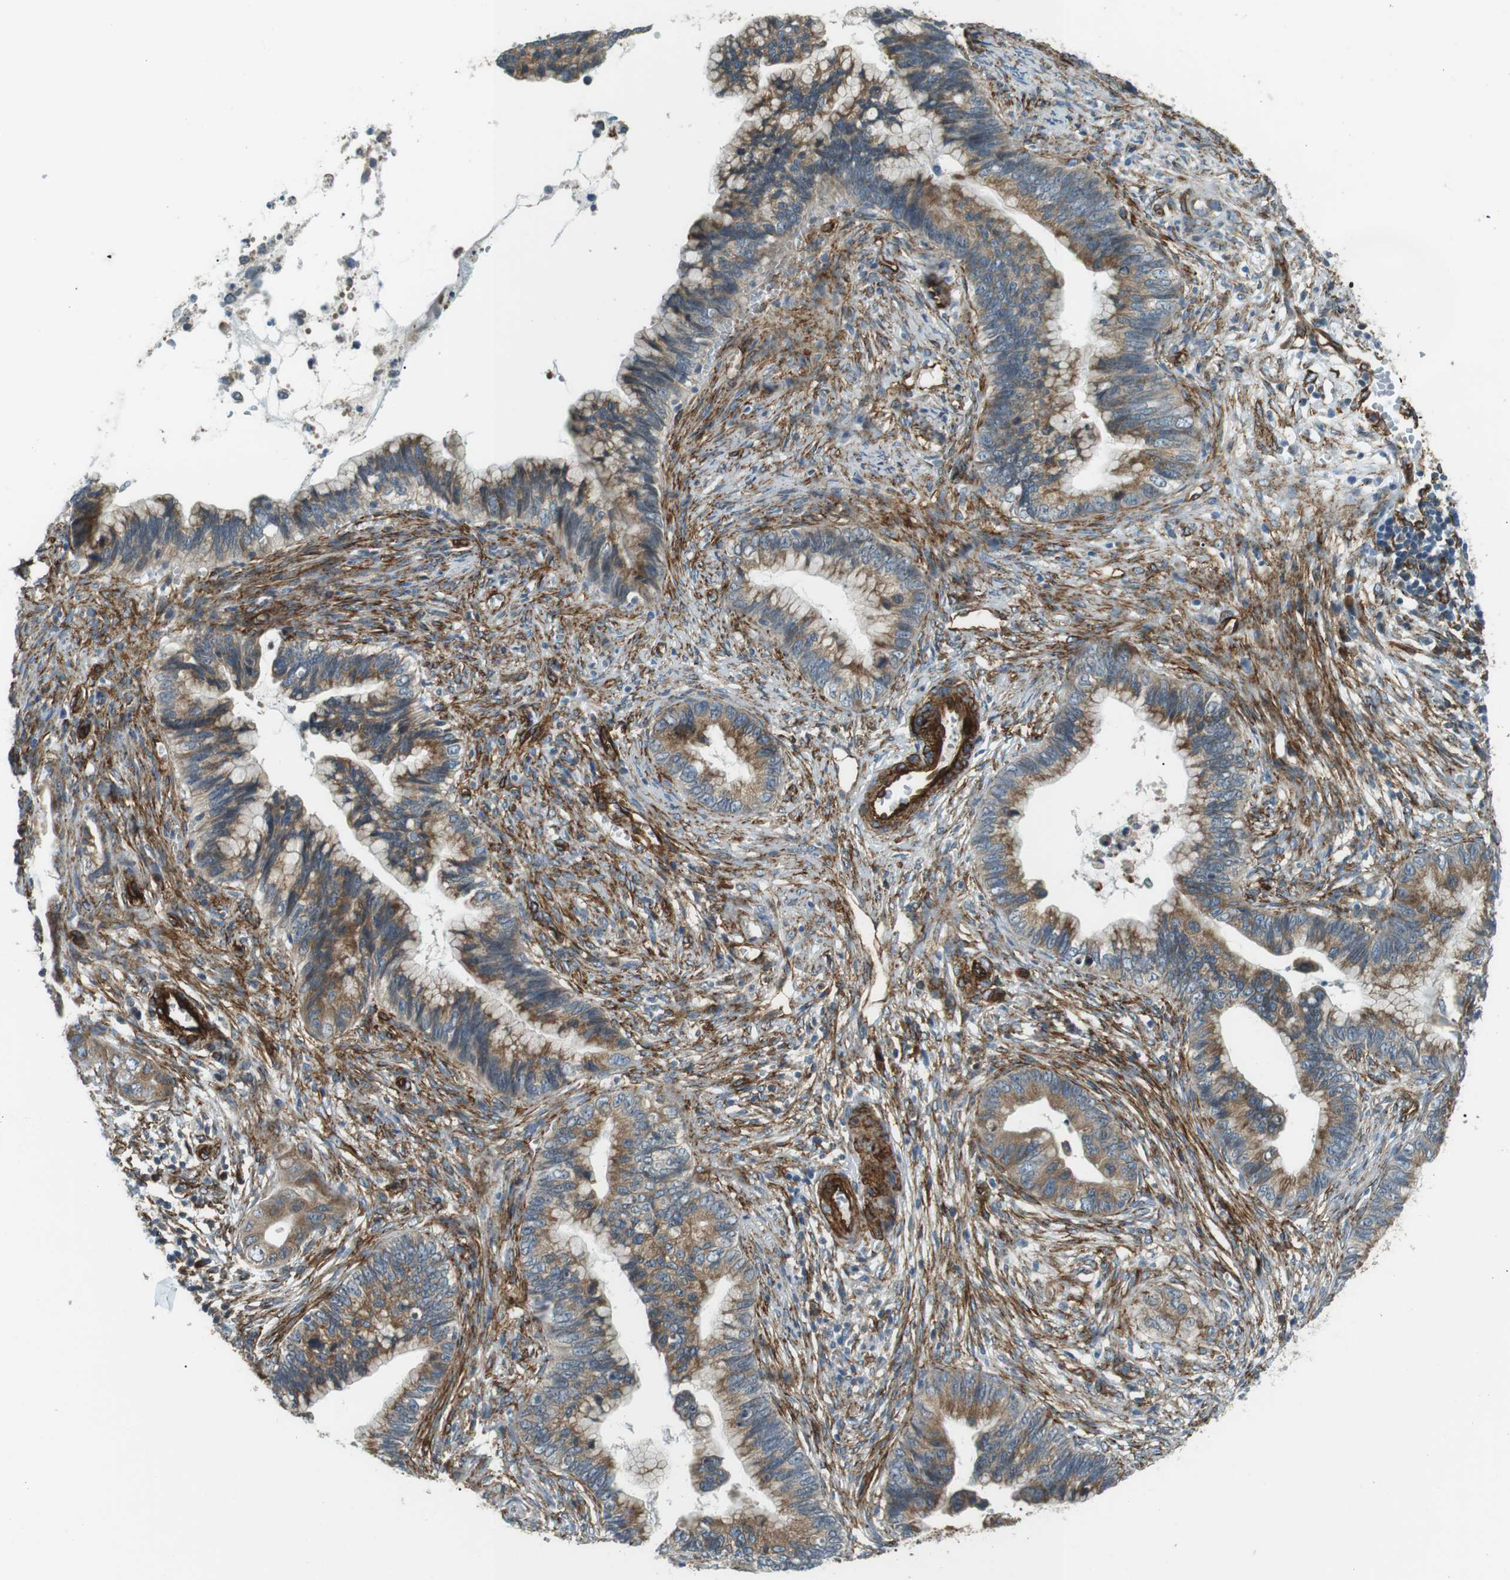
{"staining": {"intensity": "moderate", "quantity": ">75%", "location": "cytoplasmic/membranous"}, "tissue": "cervical cancer", "cell_type": "Tumor cells", "image_type": "cancer", "snomed": [{"axis": "morphology", "description": "Adenocarcinoma, NOS"}, {"axis": "topography", "description": "Cervix"}], "caption": "The histopathology image demonstrates a brown stain indicating the presence of a protein in the cytoplasmic/membranous of tumor cells in cervical cancer.", "gene": "ODR4", "patient": {"sex": "female", "age": 44}}